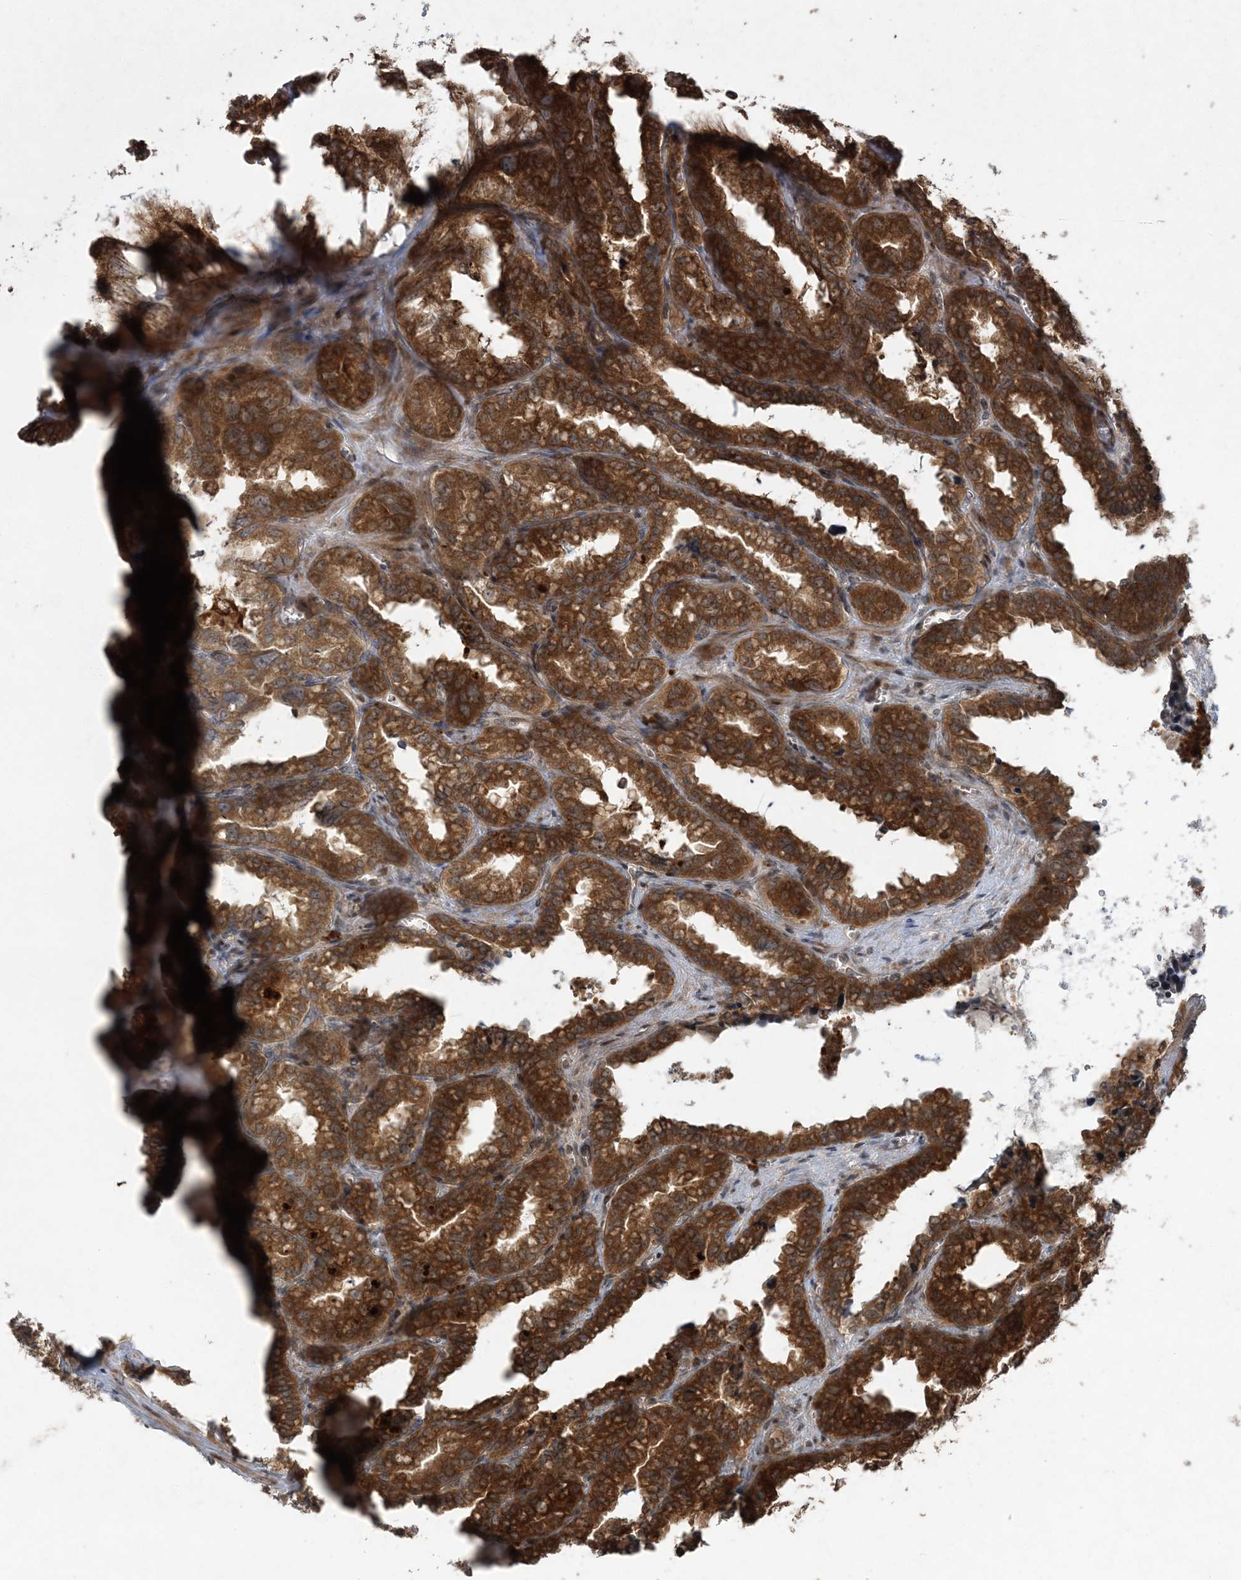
{"staining": {"intensity": "strong", "quantity": ">75%", "location": "cytoplasmic/membranous"}, "tissue": "seminal vesicle", "cell_type": "Glandular cells", "image_type": "normal", "snomed": [{"axis": "morphology", "description": "Normal tissue, NOS"}, {"axis": "topography", "description": "Prostate"}, {"axis": "topography", "description": "Seminal veicle"}], "caption": "The histopathology image exhibits immunohistochemical staining of unremarkable seminal vesicle. There is strong cytoplasmic/membranous staining is present in about >75% of glandular cells.", "gene": "SERINC1", "patient": {"sex": "male", "age": 51}}